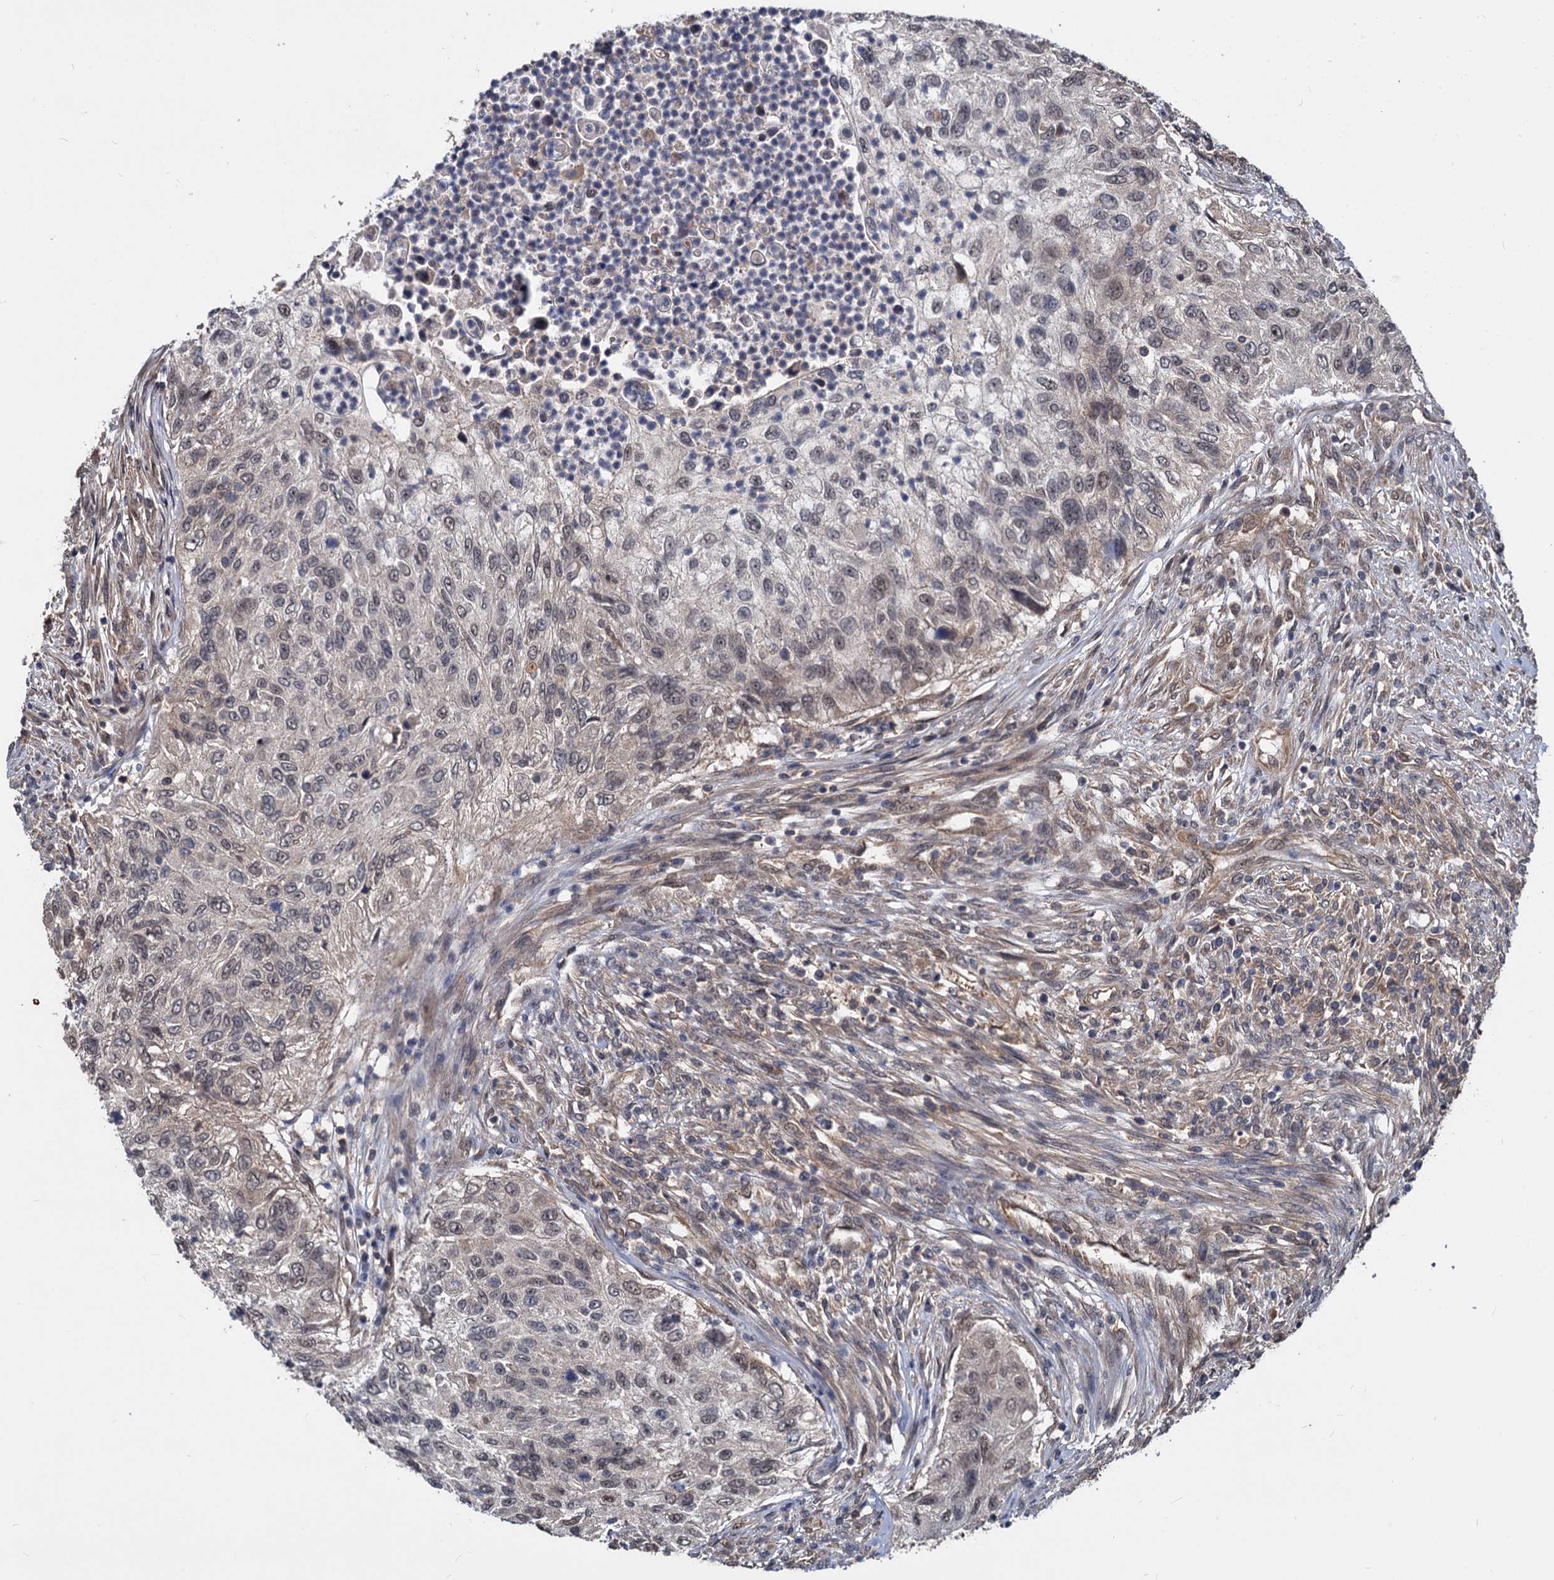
{"staining": {"intensity": "weak", "quantity": "<25%", "location": "nuclear"}, "tissue": "urothelial cancer", "cell_type": "Tumor cells", "image_type": "cancer", "snomed": [{"axis": "morphology", "description": "Urothelial carcinoma, High grade"}, {"axis": "topography", "description": "Urinary bladder"}], "caption": "Urothelial carcinoma (high-grade) was stained to show a protein in brown. There is no significant expression in tumor cells.", "gene": "PSMD4", "patient": {"sex": "female", "age": 60}}